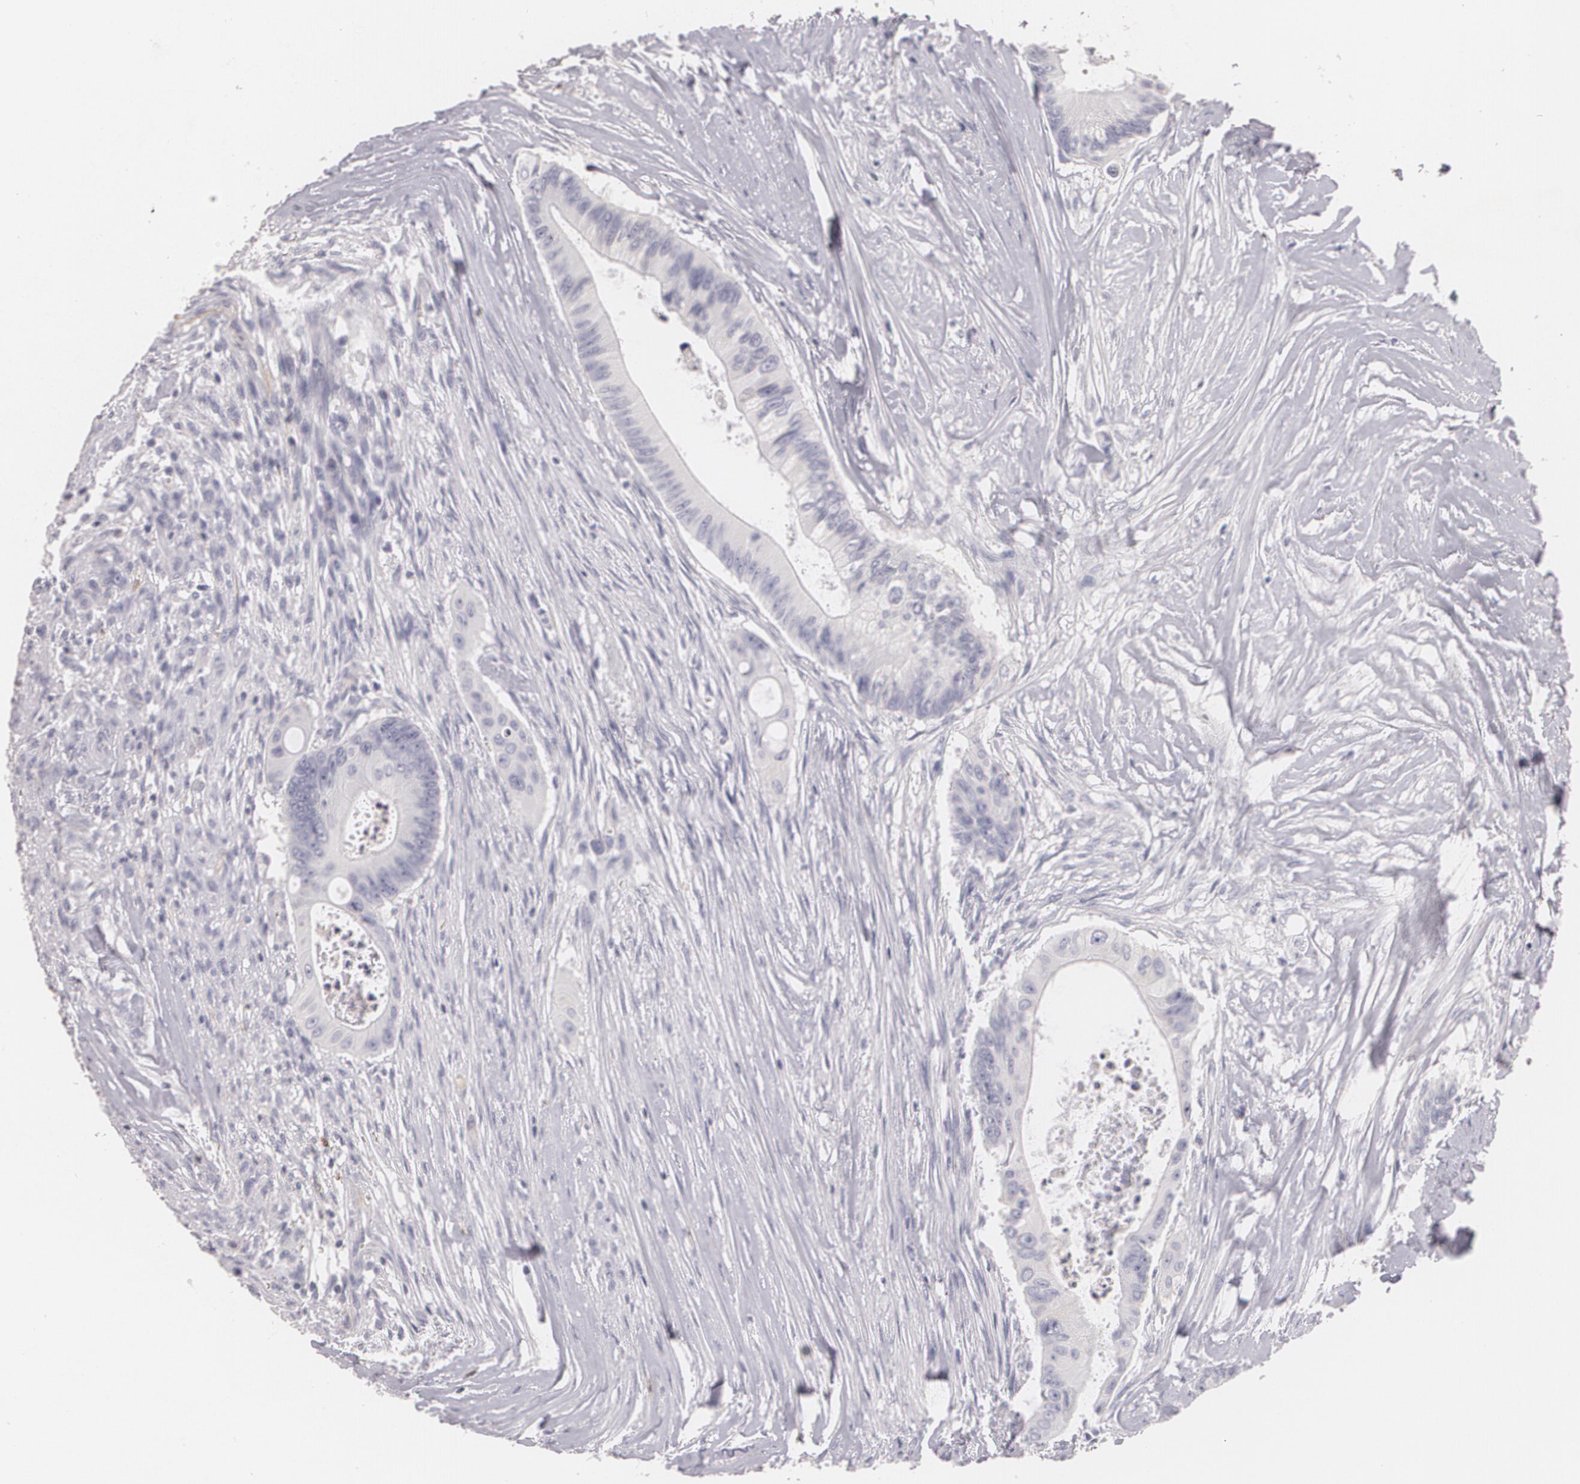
{"staining": {"intensity": "negative", "quantity": "none", "location": "none"}, "tissue": "colorectal cancer", "cell_type": "Tumor cells", "image_type": "cancer", "snomed": [{"axis": "morphology", "description": "Adenocarcinoma, NOS"}, {"axis": "topography", "description": "Colon"}], "caption": "Colorectal cancer stained for a protein using immunohistochemistry (IHC) reveals no expression tumor cells.", "gene": "NGFR", "patient": {"sex": "male", "age": 65}}